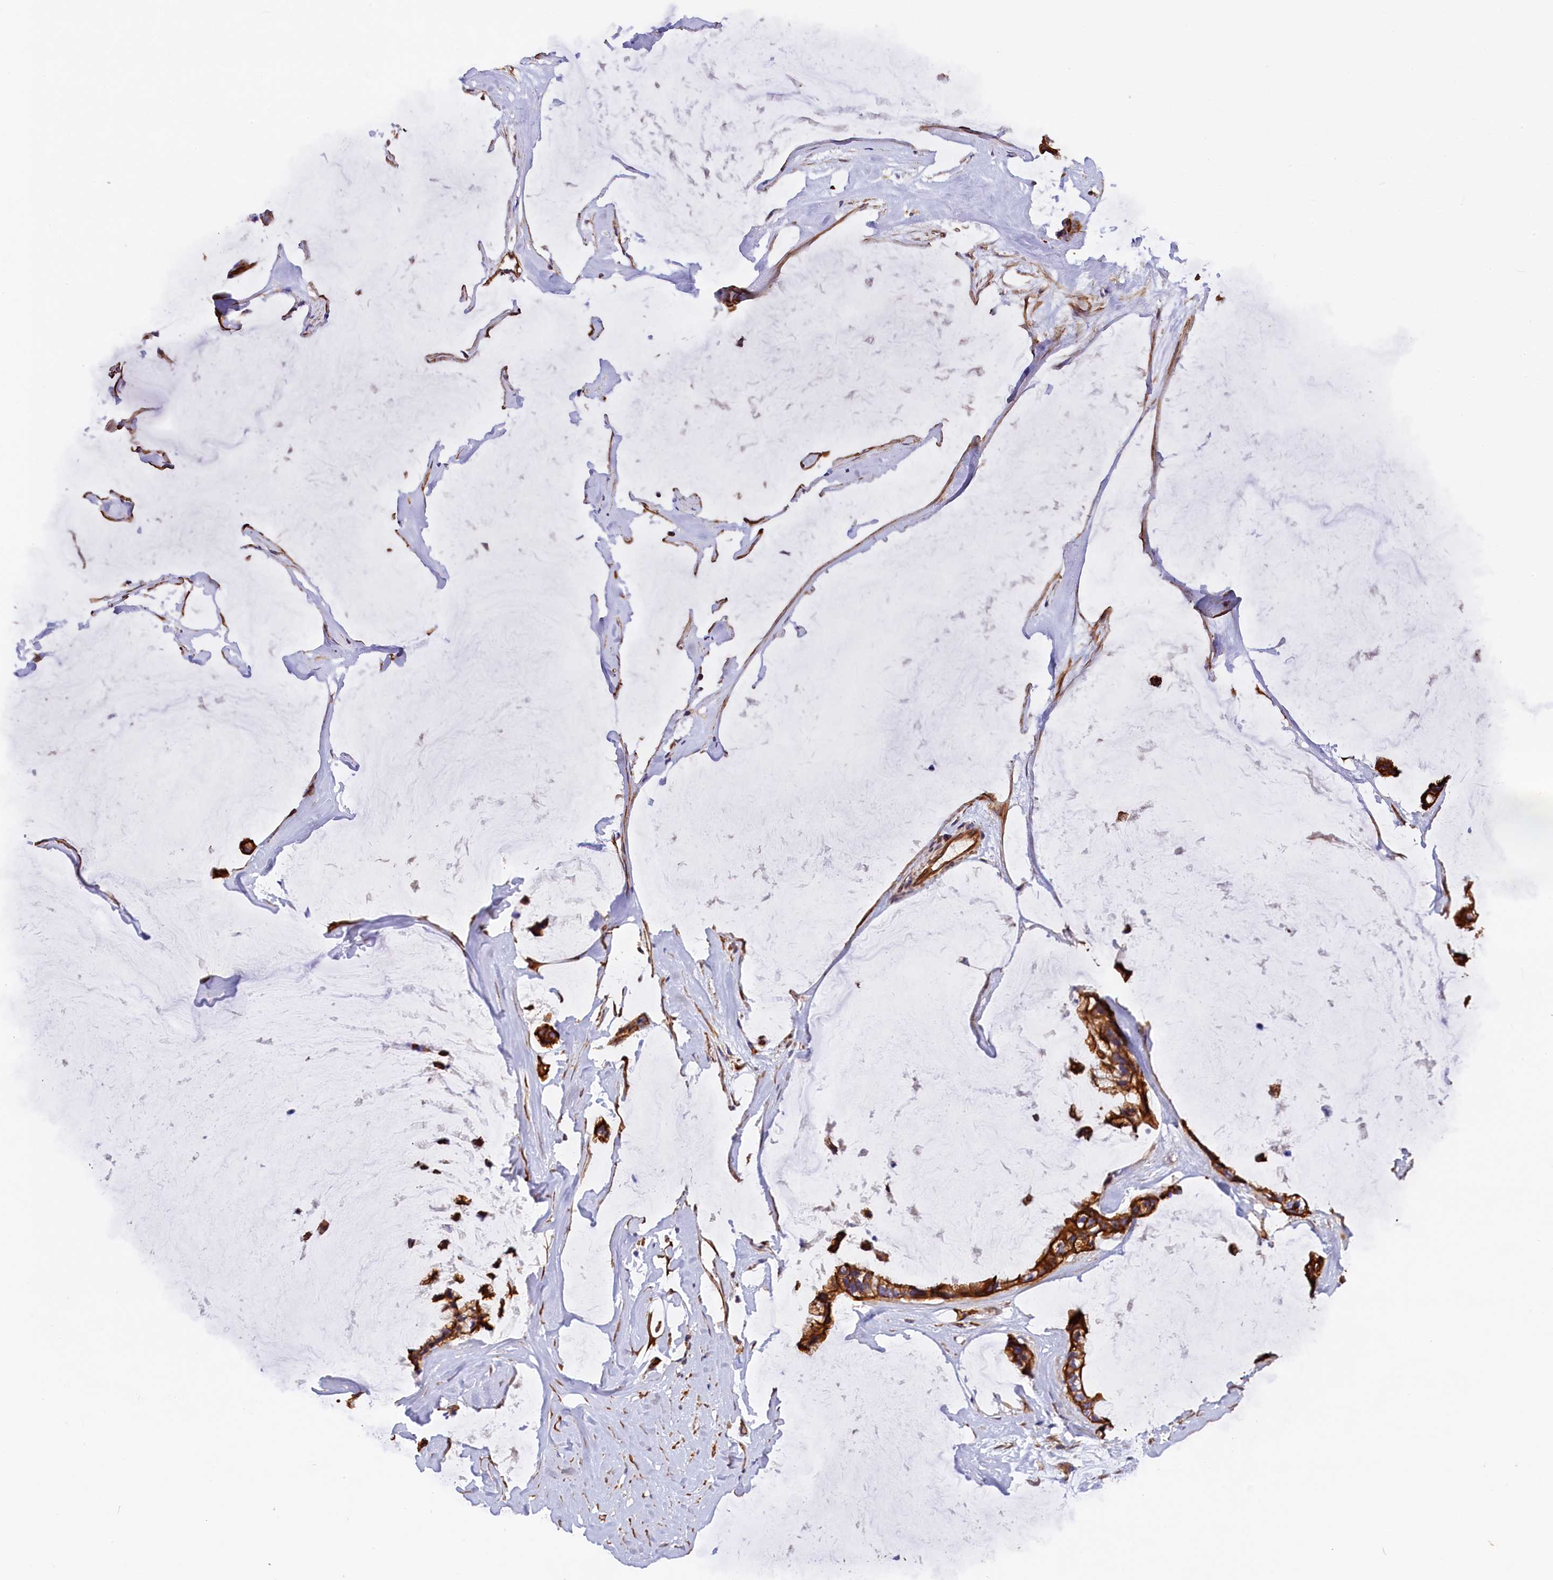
{"staining": {"intensity": "strong", "quantity": ">75%", "location": "cytoplasmic/membranous"}, "tissue": "ovarian cancer", "cell_type": "Tumor cells", "image_type": "cancer", "snomed": [{"axis": "morphology", "description": "Cystadenocarcinoma, mucinous, NOS"}, {"axis": "topography", "description": "Ovary"}], "caption": "High-power microscopy captured an immunohistochemistry (IHC) image of mucinous cystadenocarcinoma (ovarian), revealing strong cytoplasmic/membranous expression in about >75% of tumor cells.", "gene": "MED20", "patient": {"sex": "female", "age": 39}}